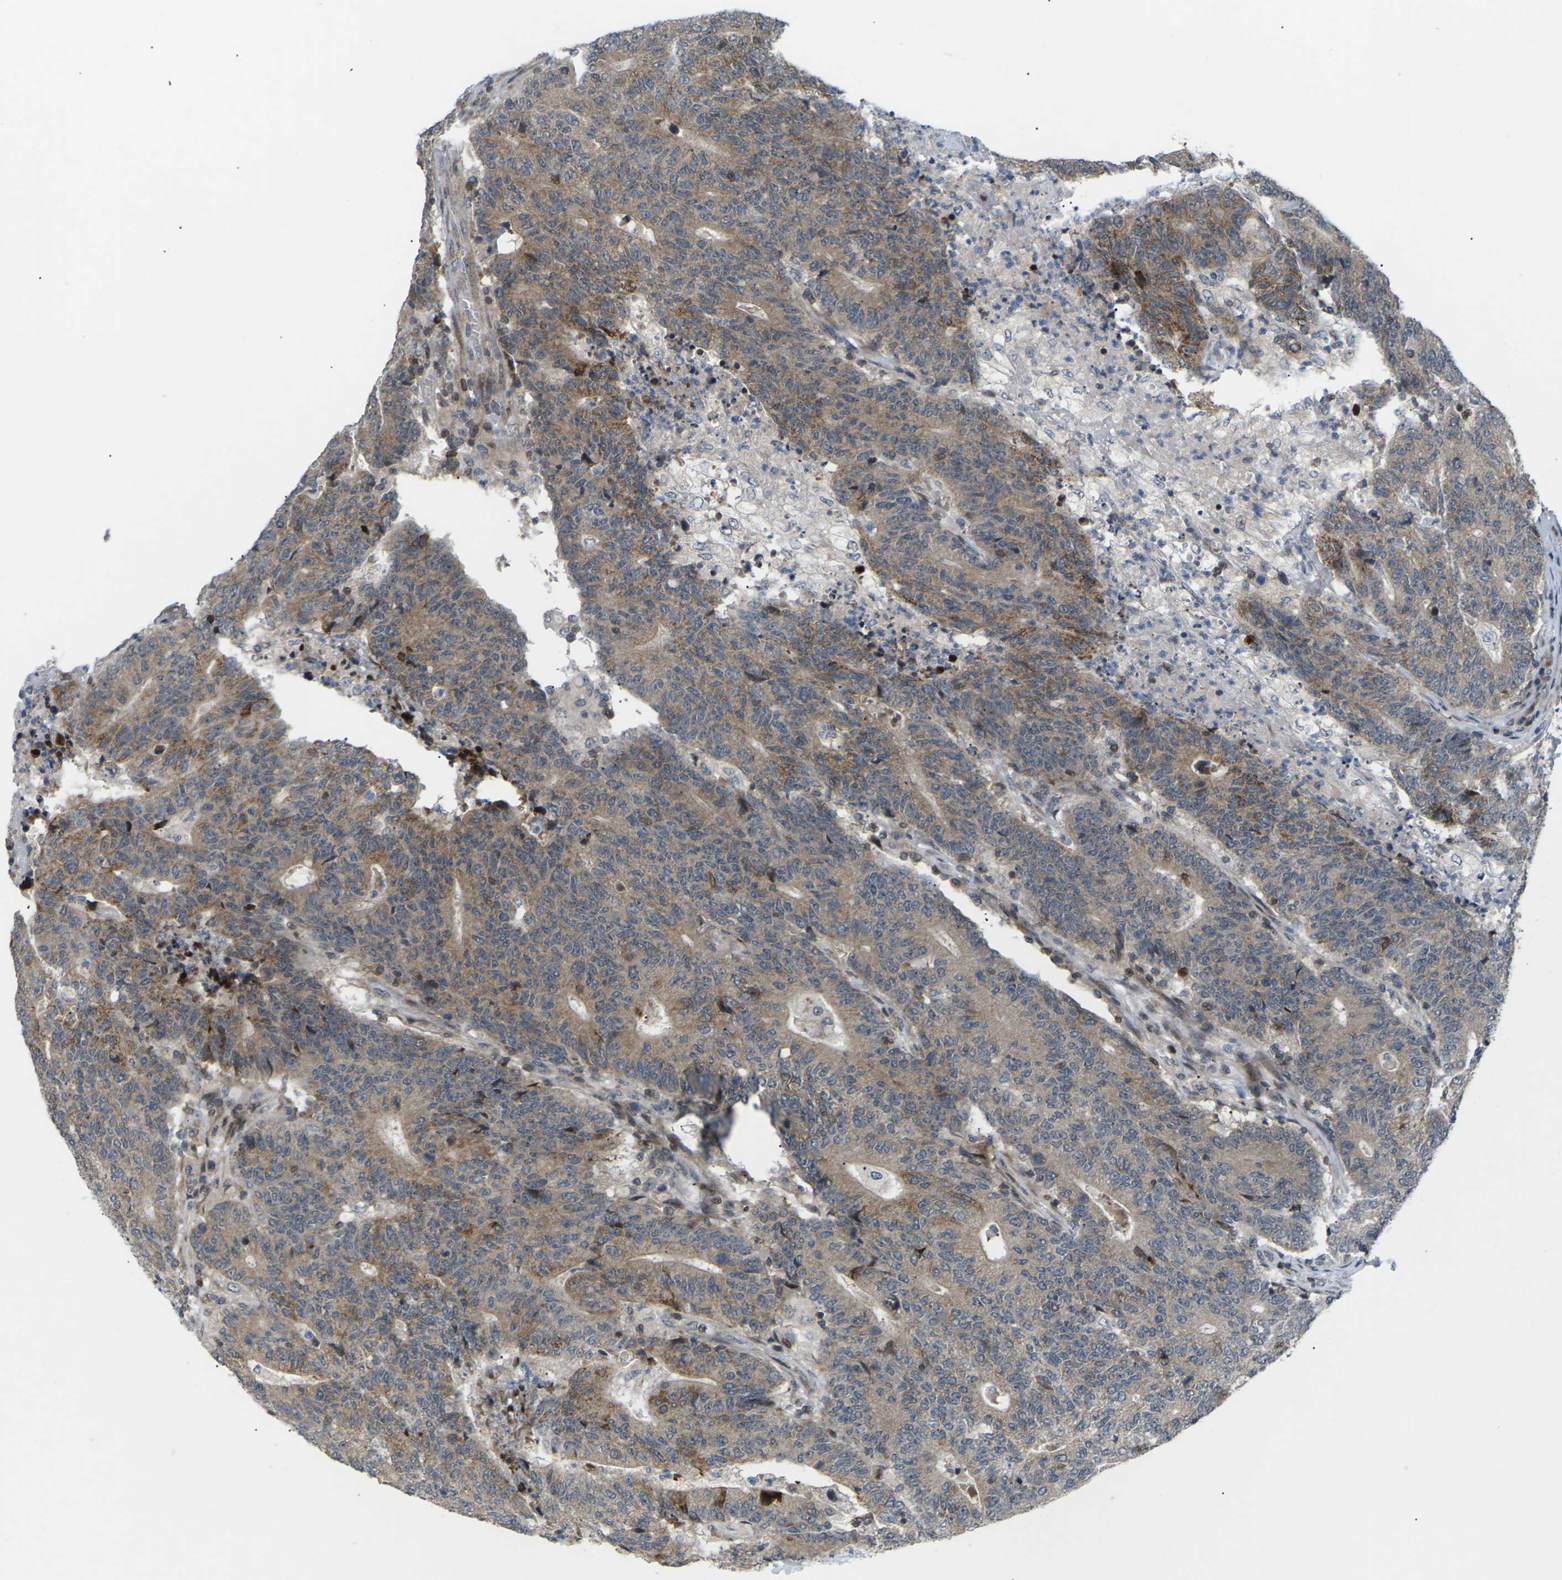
{"staining": {"intensity": "moderate", "quantity": ">75%", "location": "cytoplasmic/membranous"}, "tissue": "colorectal cancer", "cell_type": "Tumor cells", "image_type": "cancer", "snomed": [{"axis": "morphology", "description": "Normal tissue, NOS"}, {"axis": "morphology", "description": "Adenocarcinoma, NOS"}, {"axis": "topography", "description": "Colon"}], "caption": "The immunohistochemical stain highlights moderate cytoplasmic/membranous expression in tumor cells of colorectal adenocarcinoma tissue. The protein is shown in brown color, while the nuclei are stained blue.", "gene": "RPS6KA3", "patient": {"sex": "female", "age": 75}}